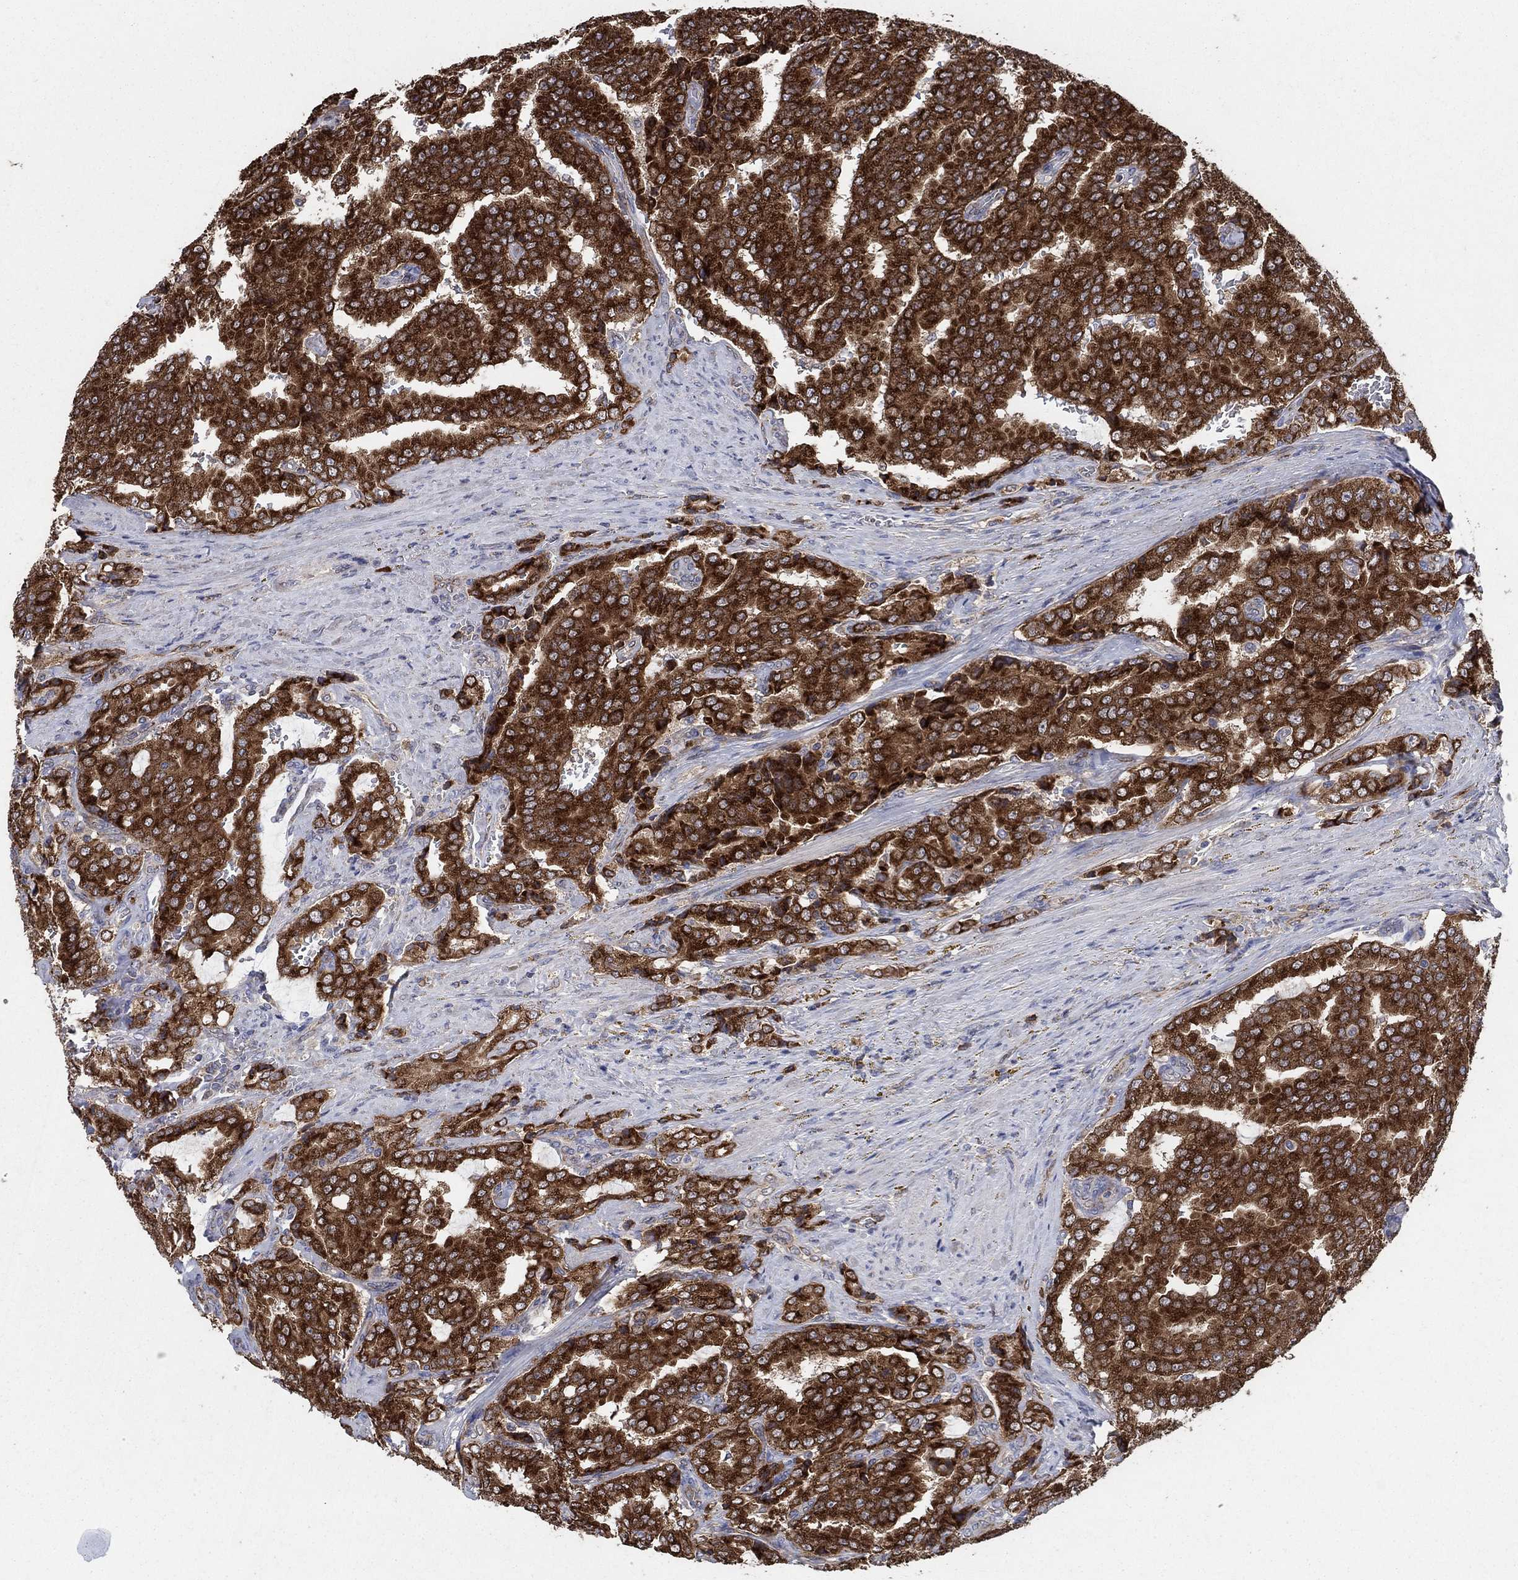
{"staining": {"intensity": "strong", "quantity": ">75%", "location": "cytoplasmic/membranous"}, "tissue": "prostate cancer", "cell_type": "Tumor cells", "image_type": "cancer", "snomed": [{"axis": "morphology", "description": "Adenocarcinoma, NOS"}, {"axis": "topography", "description": "Prostate"}], "caption": "The histopathology image reveals a brown stain indicating the presence of a protein in the cytoplasmic/membranous of tumor cells in prostate cancer (adenocarcinoma).", "gene": "HID1", "patient": {"sex": "male", "age": 65}}